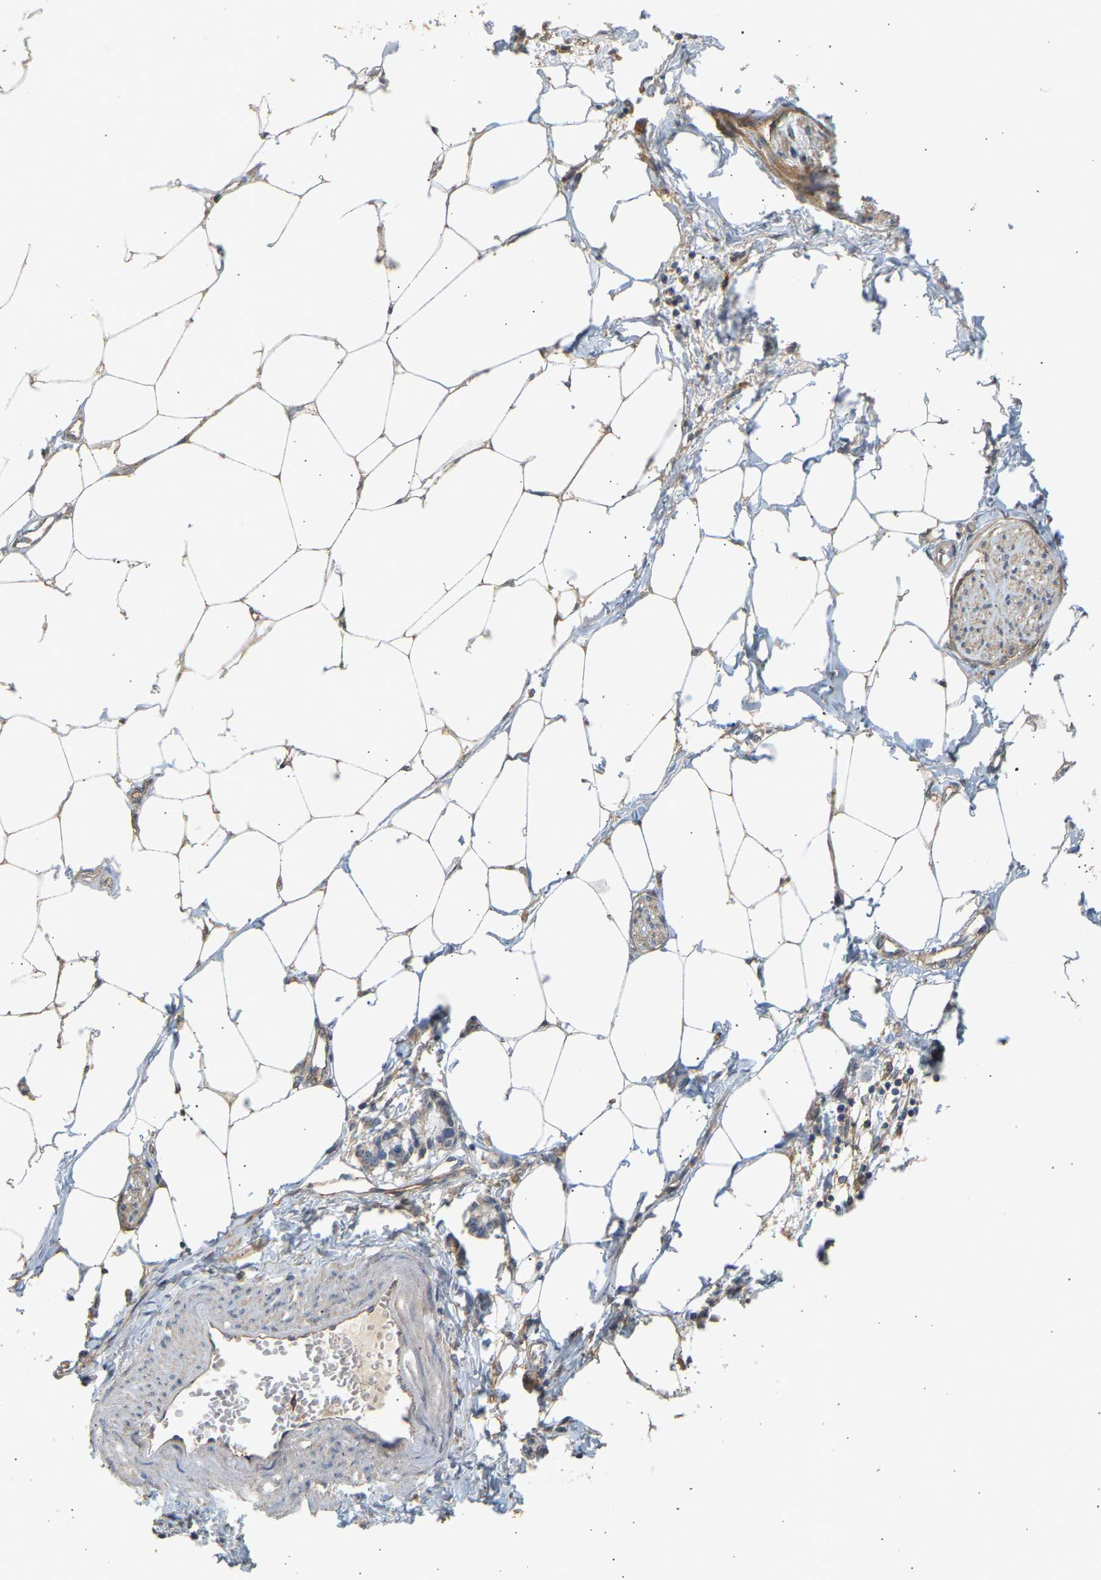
{"staining": {"intensity": "weak", "quantity": ">75%", "location": "cytoplasmic/membranous"}, "tissue": "adipose tissue", "cell_type": "Adipocytes", "image_type": "normal", "snomed": [{"axis": "morphology", "description": "Normal tissue, NOS"}, {"axis": "morphology", "description": "Adenocarcinoma, NOS"}, {"axis": "topography", "description": "Colon"}, {"axis": "topography", "description": "Peripheral nerve tissue"}], "caption": "This photomicrograph shows IHC staining of benign human adipose tissue, with low weak cytoplasmic/membranous expression in approximately >75% of adipocytes.", "gene": "RGL1", "patient": {"sex": "male", "age": 14}}